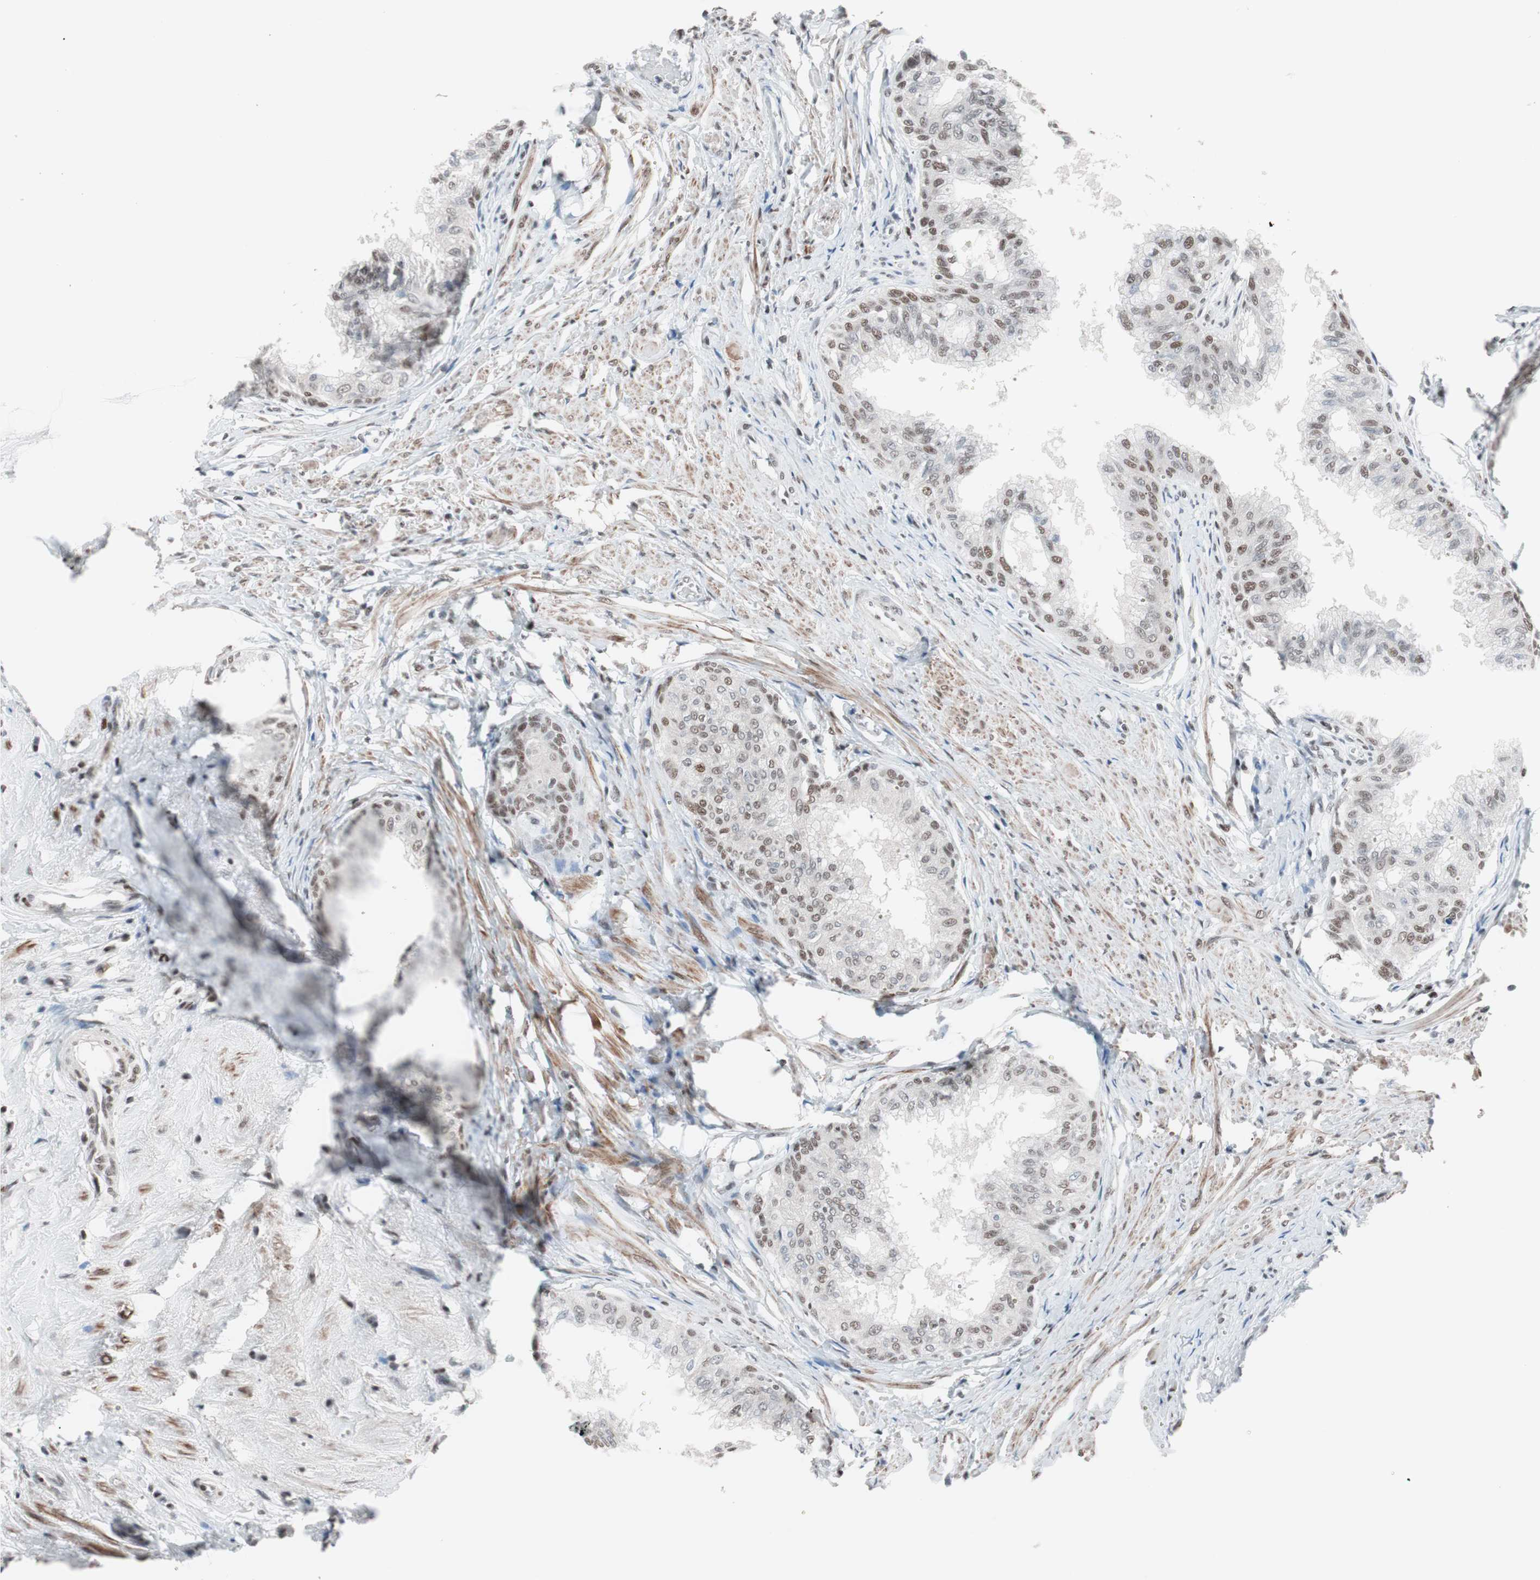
{"staining": {"intensity": "moderate", "quantity": ">75%", "location": "nuclear"}, "tissue": "prostate", "cell_type": "Glandular cells", "image_type": "normal", "snomed": [{"axis": "morphology", "description": "Normal tissue, NOS"}, {"axis": "topography", "description": "Prostate"}, {"axis": "topography", "description": "Seminal veicle"}], "caption": "A medium amount of moderate nuclear positivity is present in about >75% of glandular cells in normal prostate.", "gene": "ARID1A", "patient": {"sex": "male", "age": 60}}